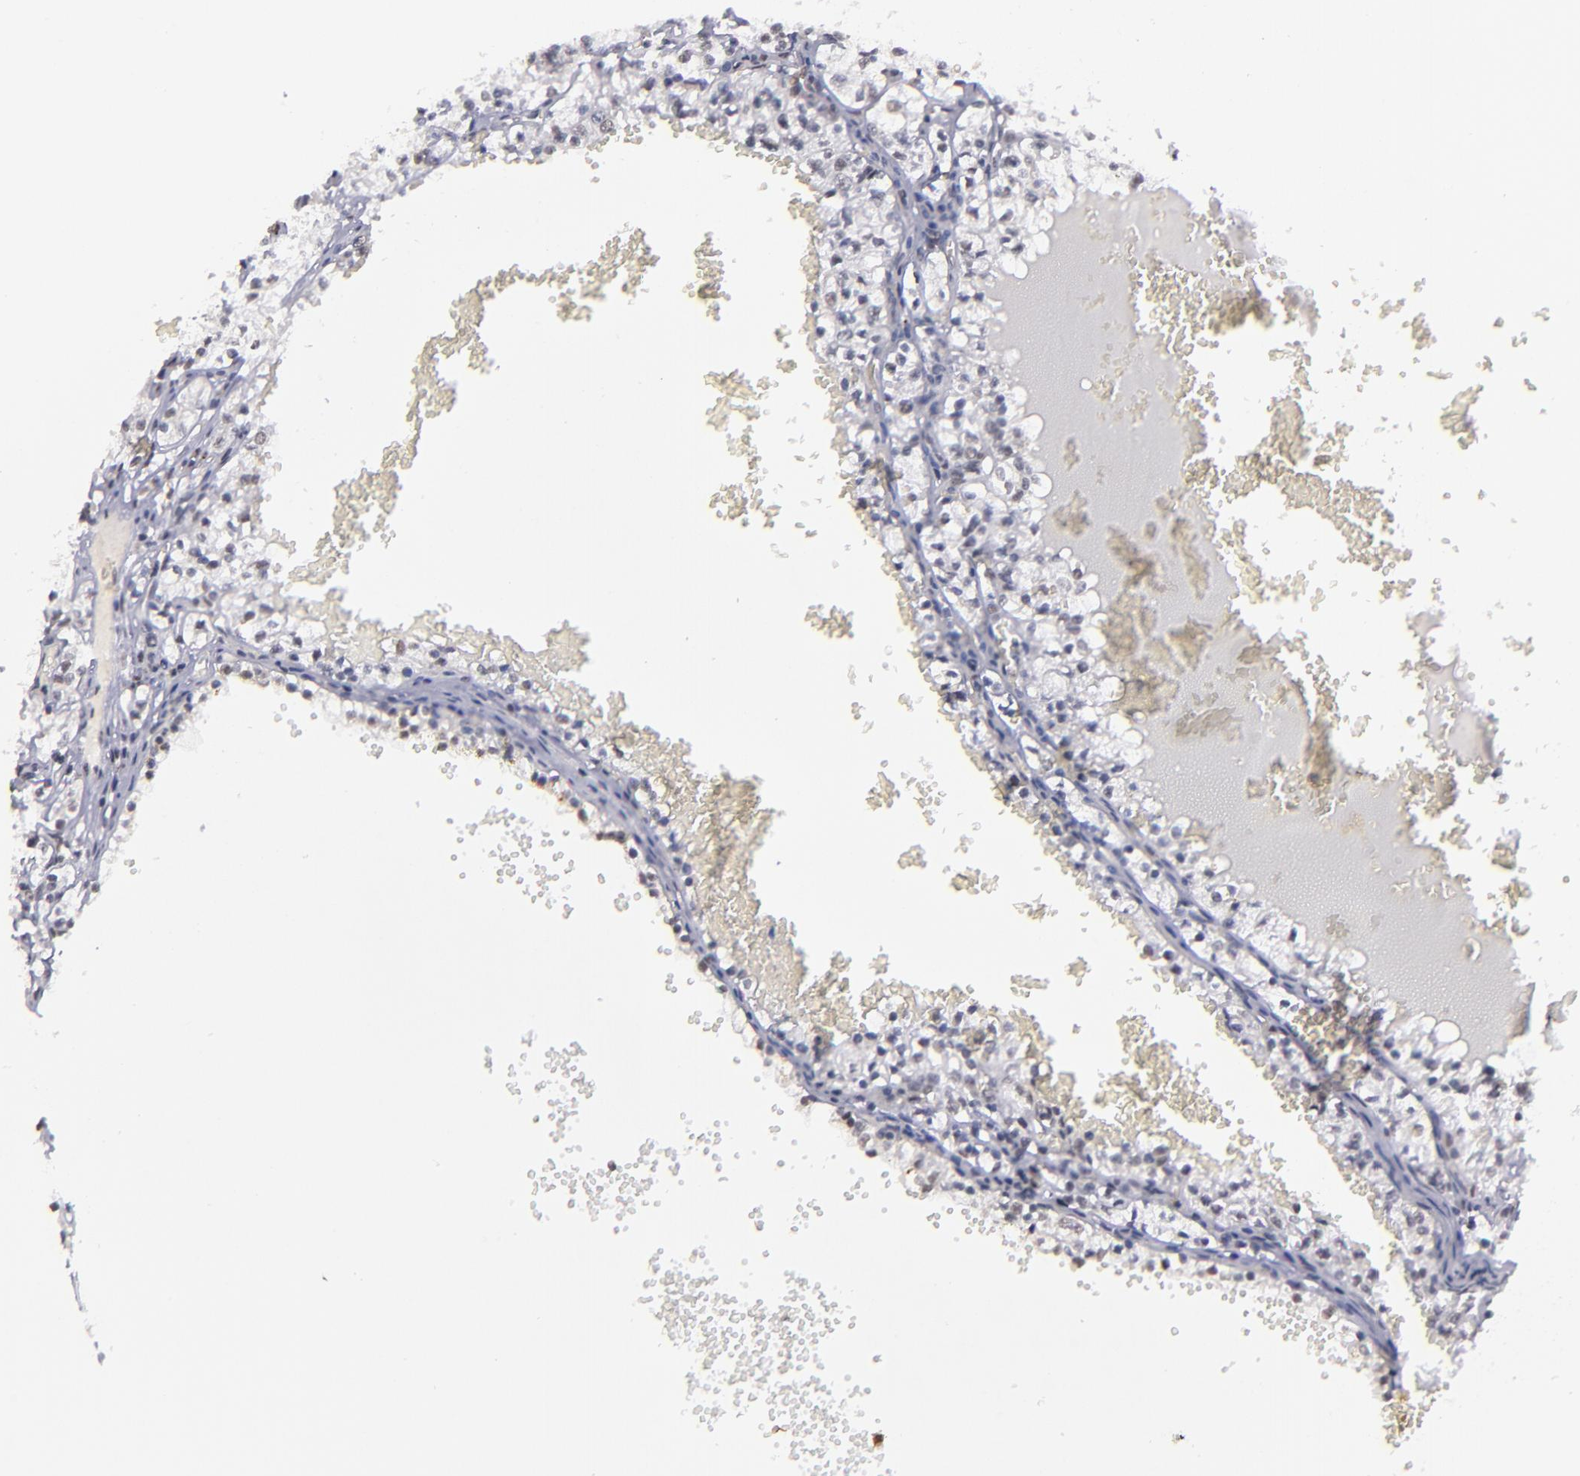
{"staining": {"intensity": "weak", "quantity": "<25%", "location": "nuclear"}, "tissue": "renal cancer", "cell_type": "Tumor cells", "image_type": "cancer", "snomed": [{"axis": "morphology", "description": "Adenocarcinoma, NOS"}, {"axis": "topography", "description": "Kidney"}], "caption": "Renal adenocarcinoma stained for a protein using IHC demonstrates no expression tumor cells.", "gene": "OTUB2", "patient": {"sex": "male", "age": 61}}